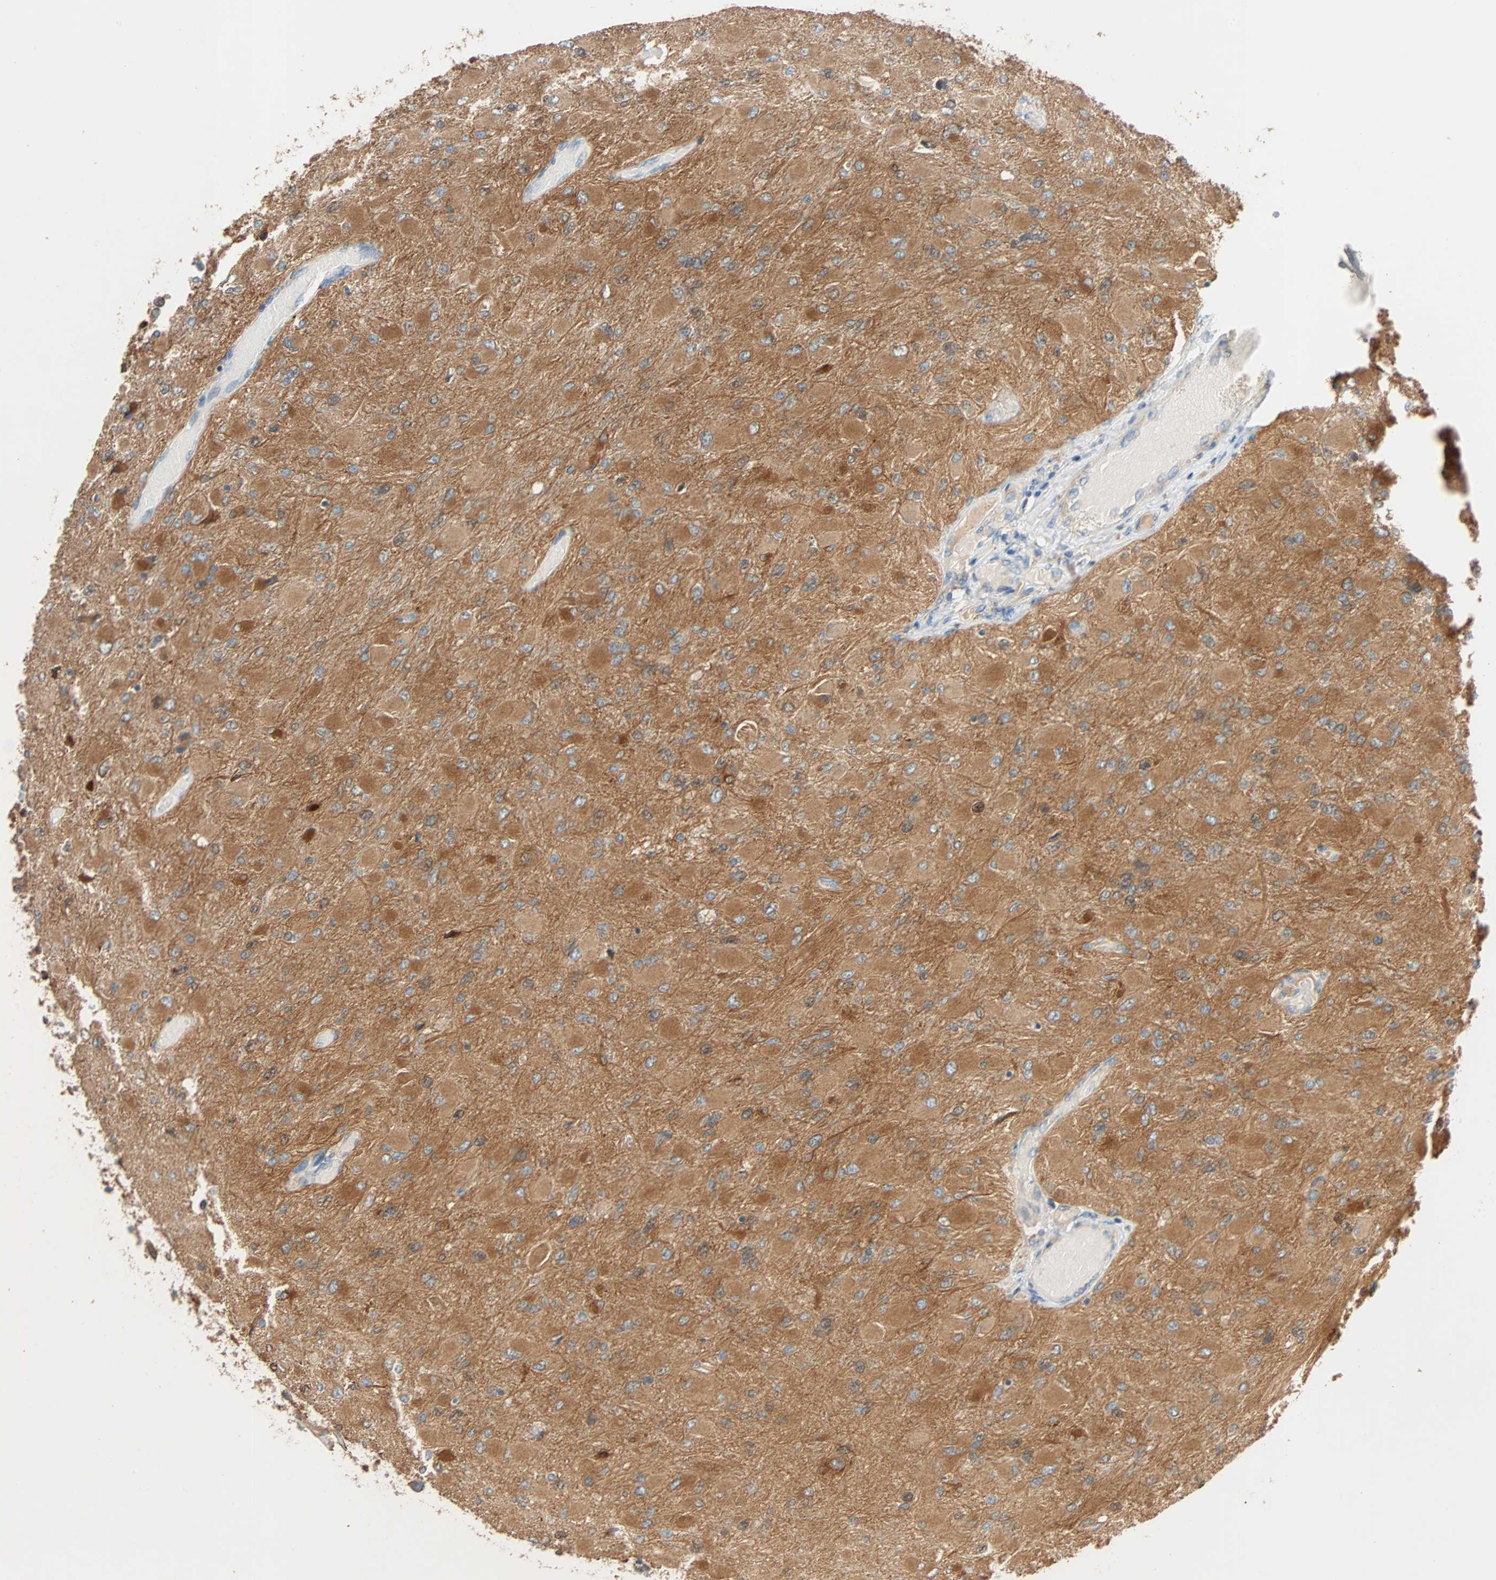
{"staining": {"intensity": "moderate", "quantity": "25%-75%", "location": "cytoplasmic/membranous"}, "tissue": "glioma", "cell_type": "Tumor cells", "image_type": "cancer", "snomed": [{"axis": "morphology", "description": "Glioma, malignant, High grade"}, {"axis": "topography", "description": "Cerebral cortex"}], "caption": "Immunohistochemistry (DAB) staining of human malignant glioma (high-grade) demonstrates moderate cytoplasmic/membranous protein expression in about 25%-75% of tumor cells.", "gene": "TNFRSF12A", "patient": {"sex": "female", "age": 36}}